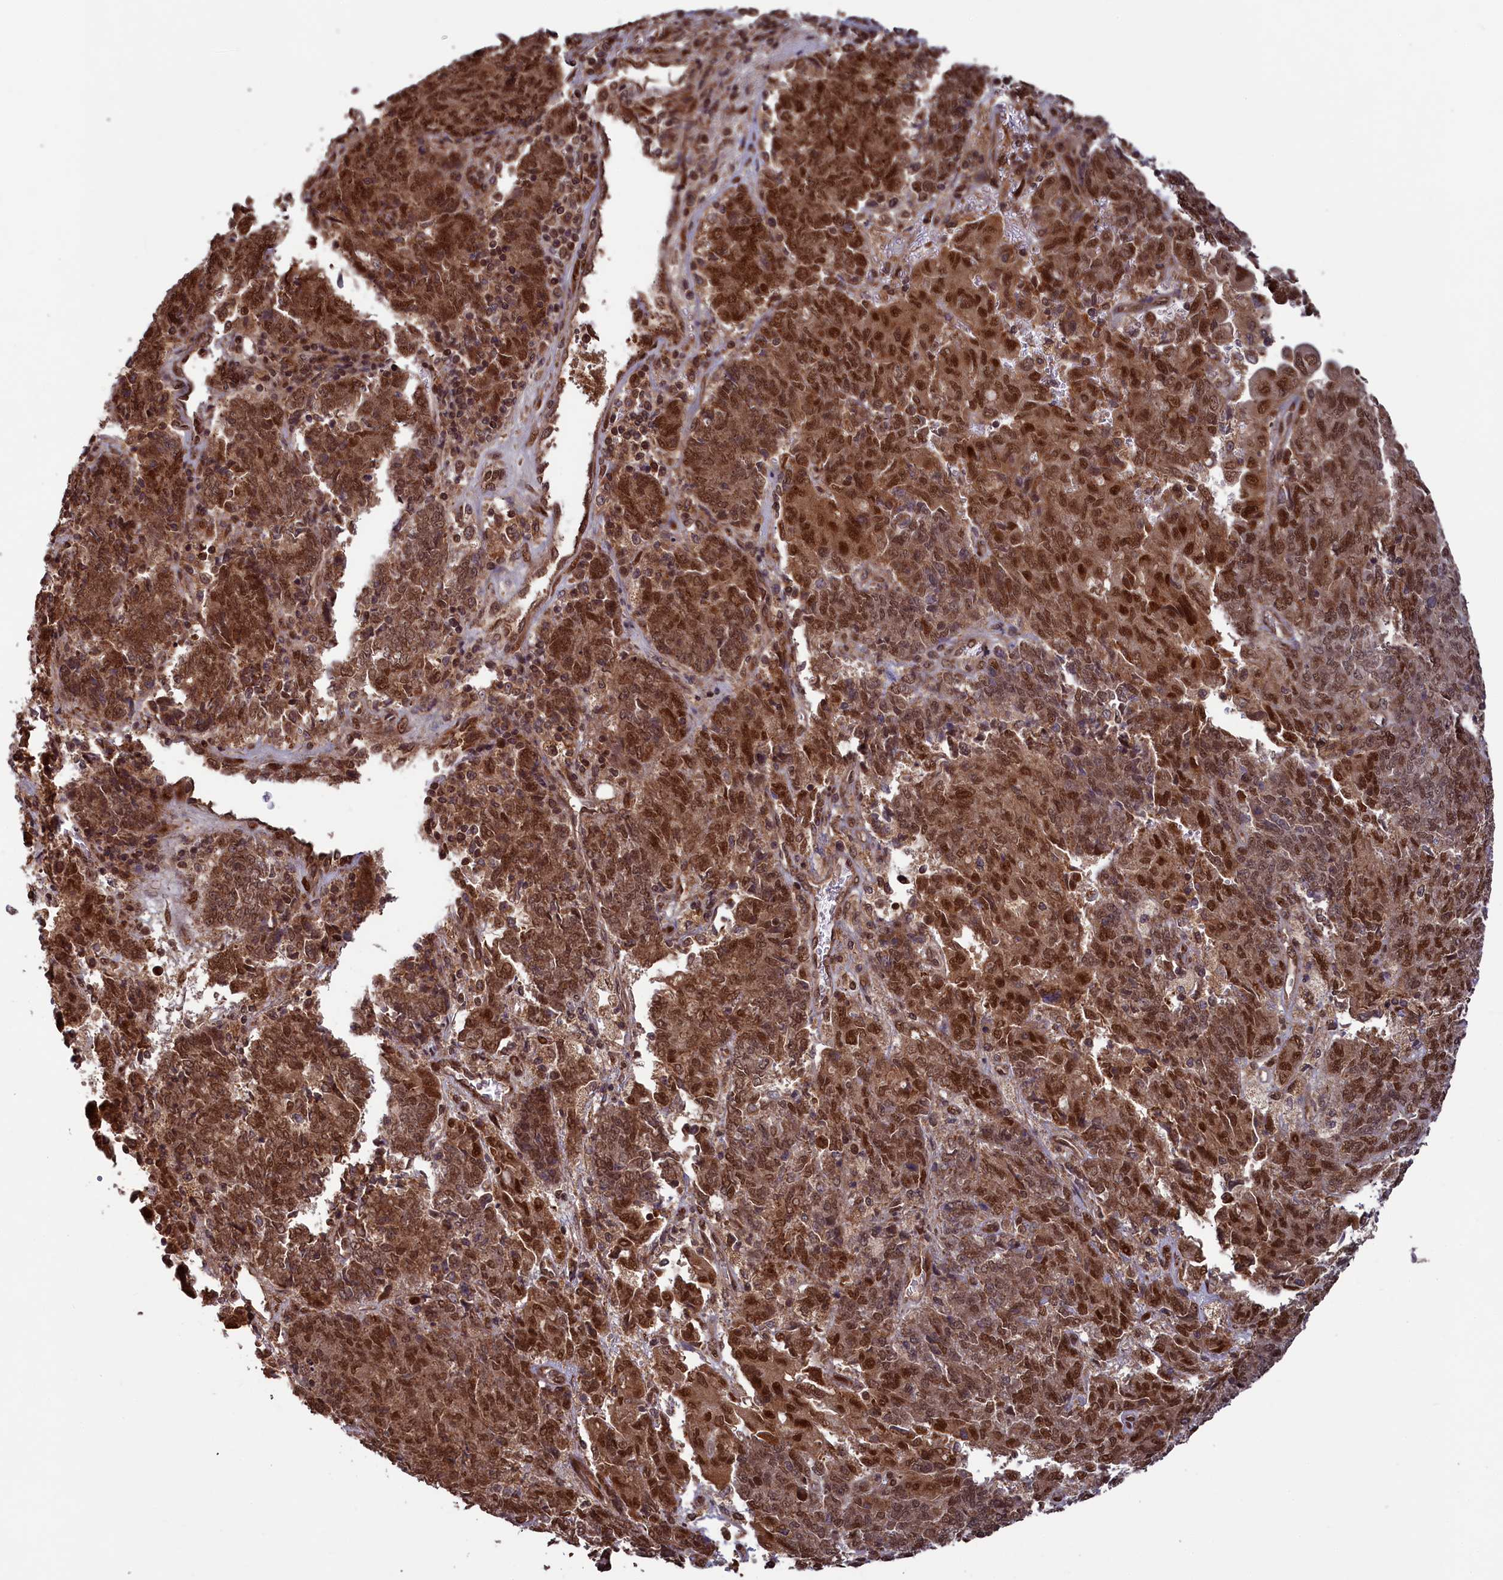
{"staining": {"intensity": "strong", "quantity": ">75%", "location": "cytoplasmic/membranous,nuclear"}, "tissue": "endometrial cancer", "cell_type": "Tumor cells", "image_type": "cancer", "snomed": [{"axis": "morphology", "description": "Adenocarcinoma, NOS"}, {"axis": "topography", "description": "Endometrium"}], "caption": "A photomicrograph of human endometrial adenocarcinoma stained for a protein demonstrates strong cytoplasmic/membranous and nuclear brown staining in tumor cells.", "gene": "NAE1", "patient": {"sex": "female", "age": 80}}